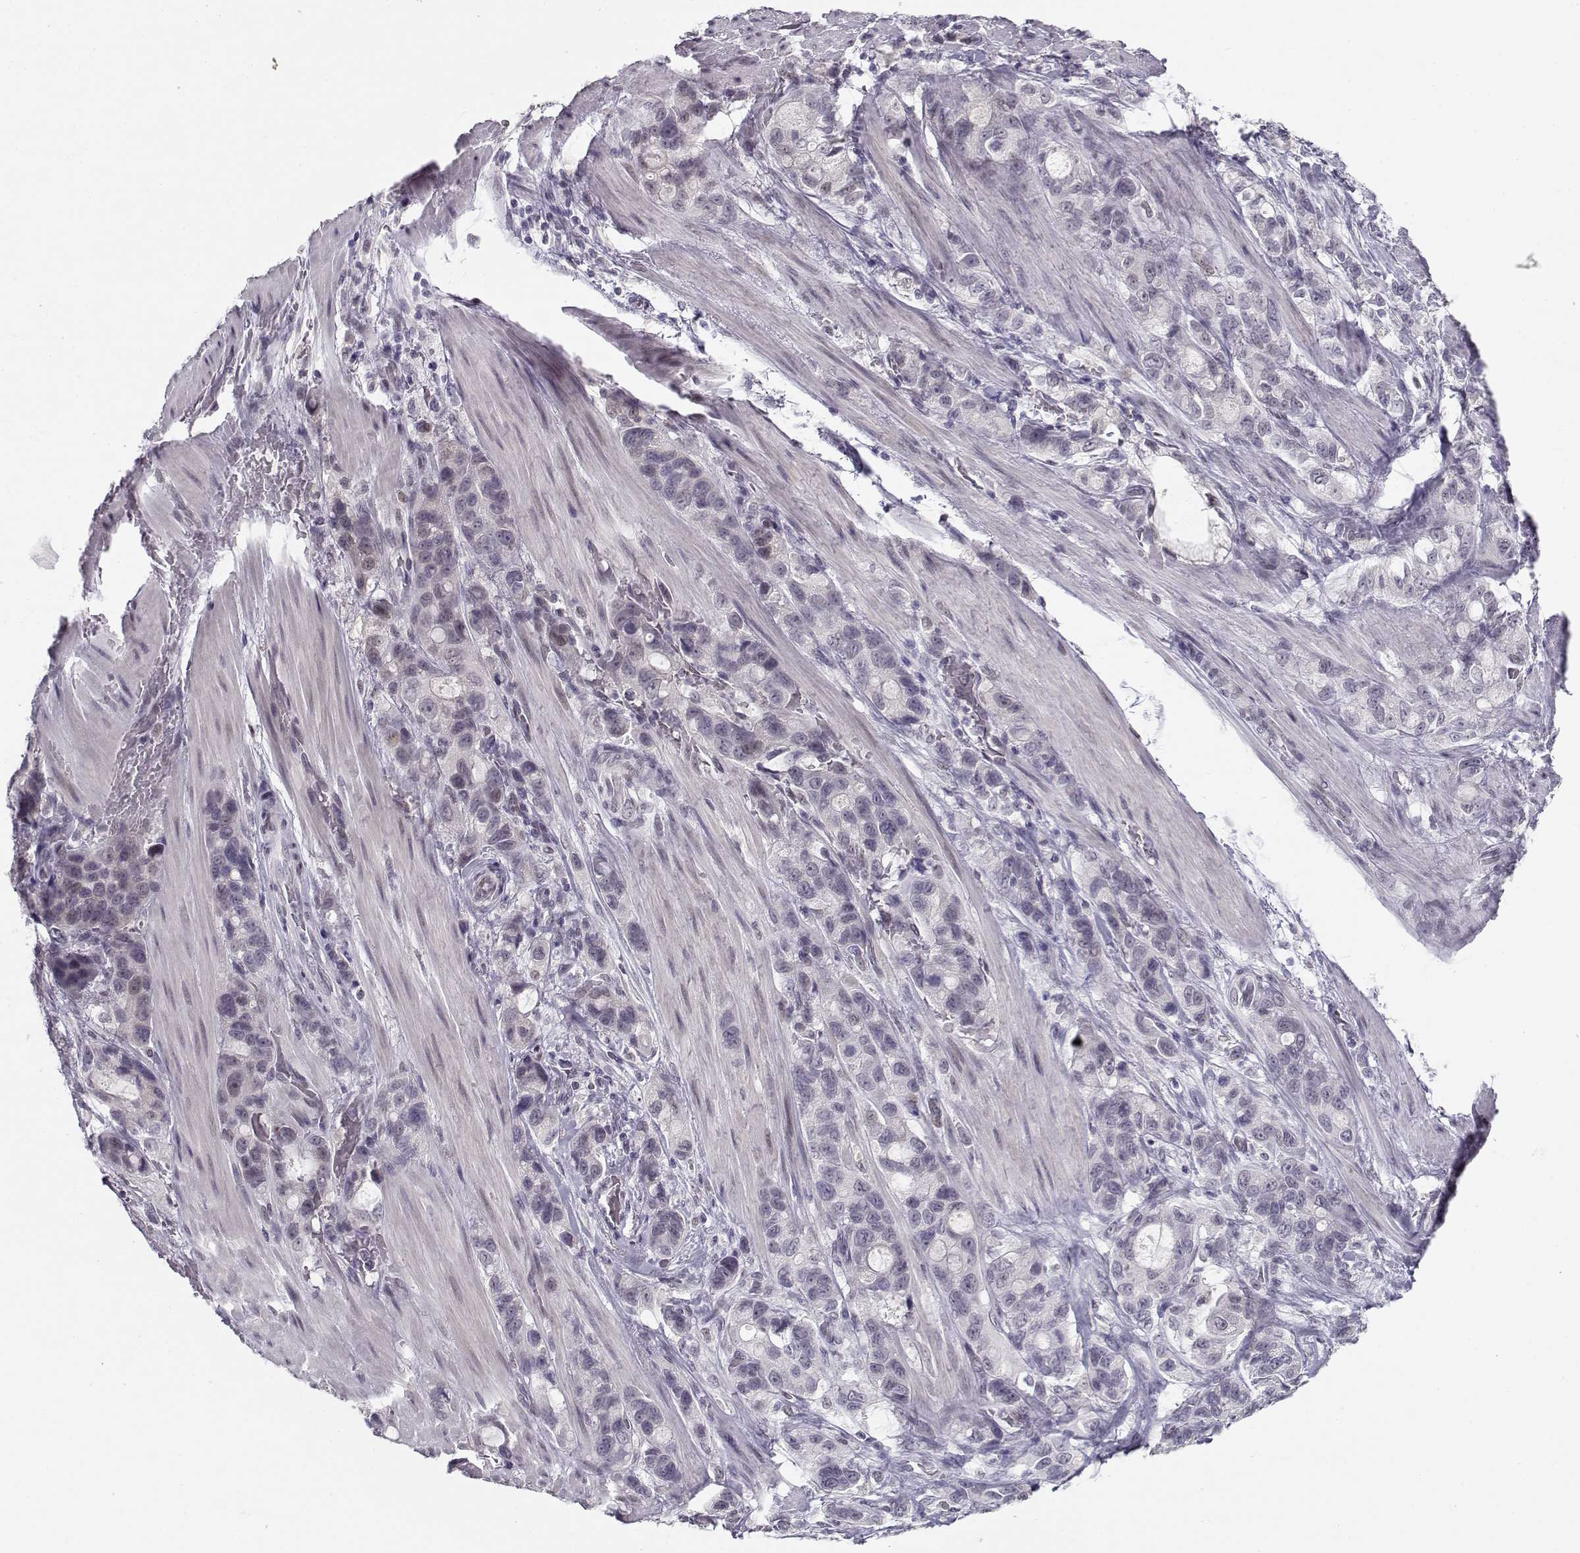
{"staining": {"intensity": "negative", "quantity": "none", "location": "none"}, "tissue": "stomach cancer", "cell_type": "Tumor cells", "image_type": "cancer", "snomed": [{"axis": "morphology", "description": "Adenocarcinoma, NOS"}, {"axis": "topography", "description": "Stomach"}], "caption": "Photomicrograph shows no protein staining in tumor cells of stomach cancer (adenocarcinoma) tissue.", "gene": "C16orf86", "patient": {"sex": "male", "age": 63}}